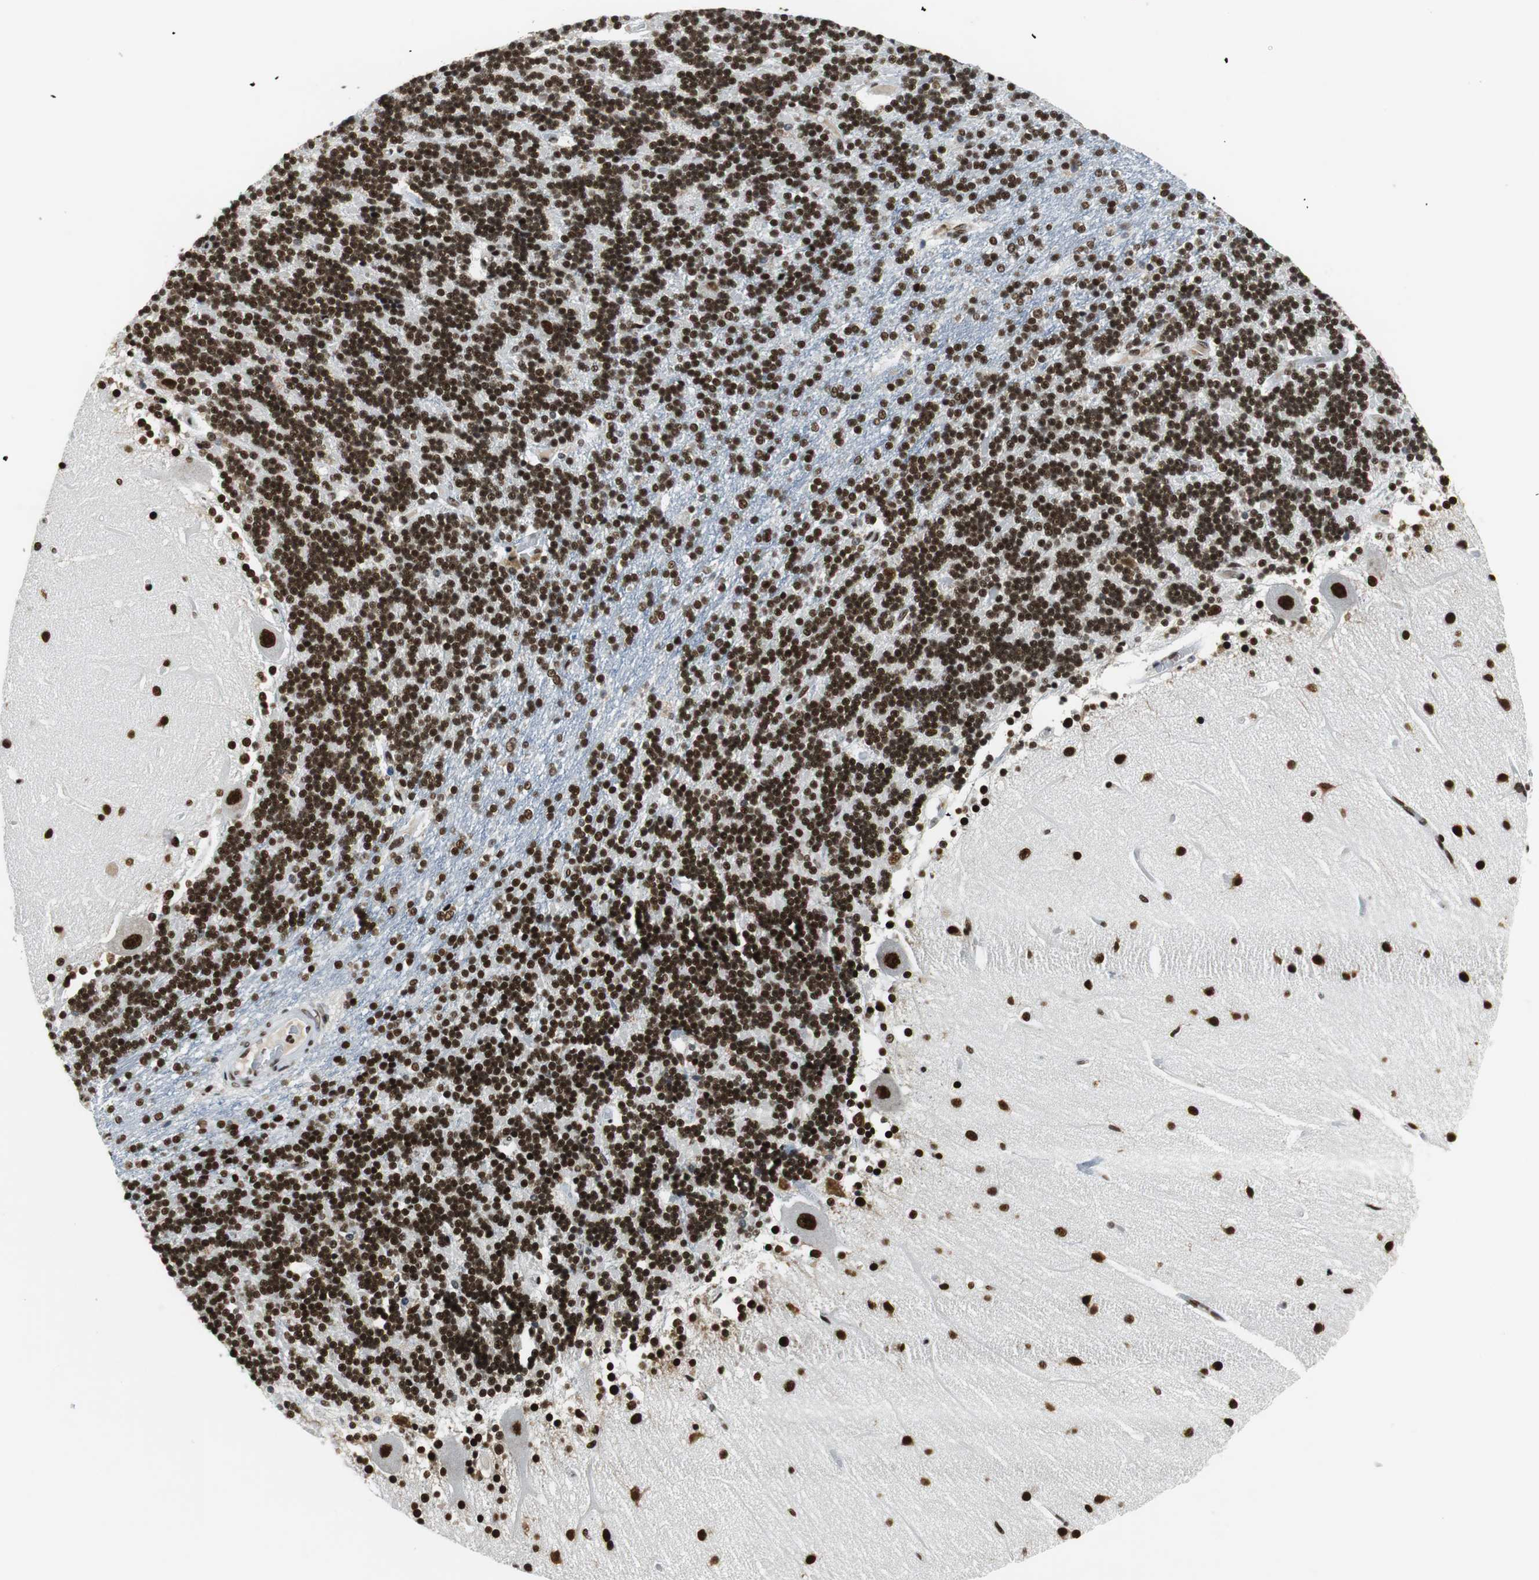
{"staining": {"intensity": "strong", "quantity": ">75%", "location": "nuclear"}, "tissue": "cerebellum", "cell_type": "Cells in granular layer", "image_type": "normal", "snomed": [{"axis": "morphology", "description": "Normal tissue, NOS"}, {"axis": "topography", "description": "Cerebellum"}], "caption": "The immunohistochemical stain labels strong nuclear staining in cells in granular layer of benign cerebellum.", "gene": "PRKDC", "patient": {"sex": "female", "age": 54}}